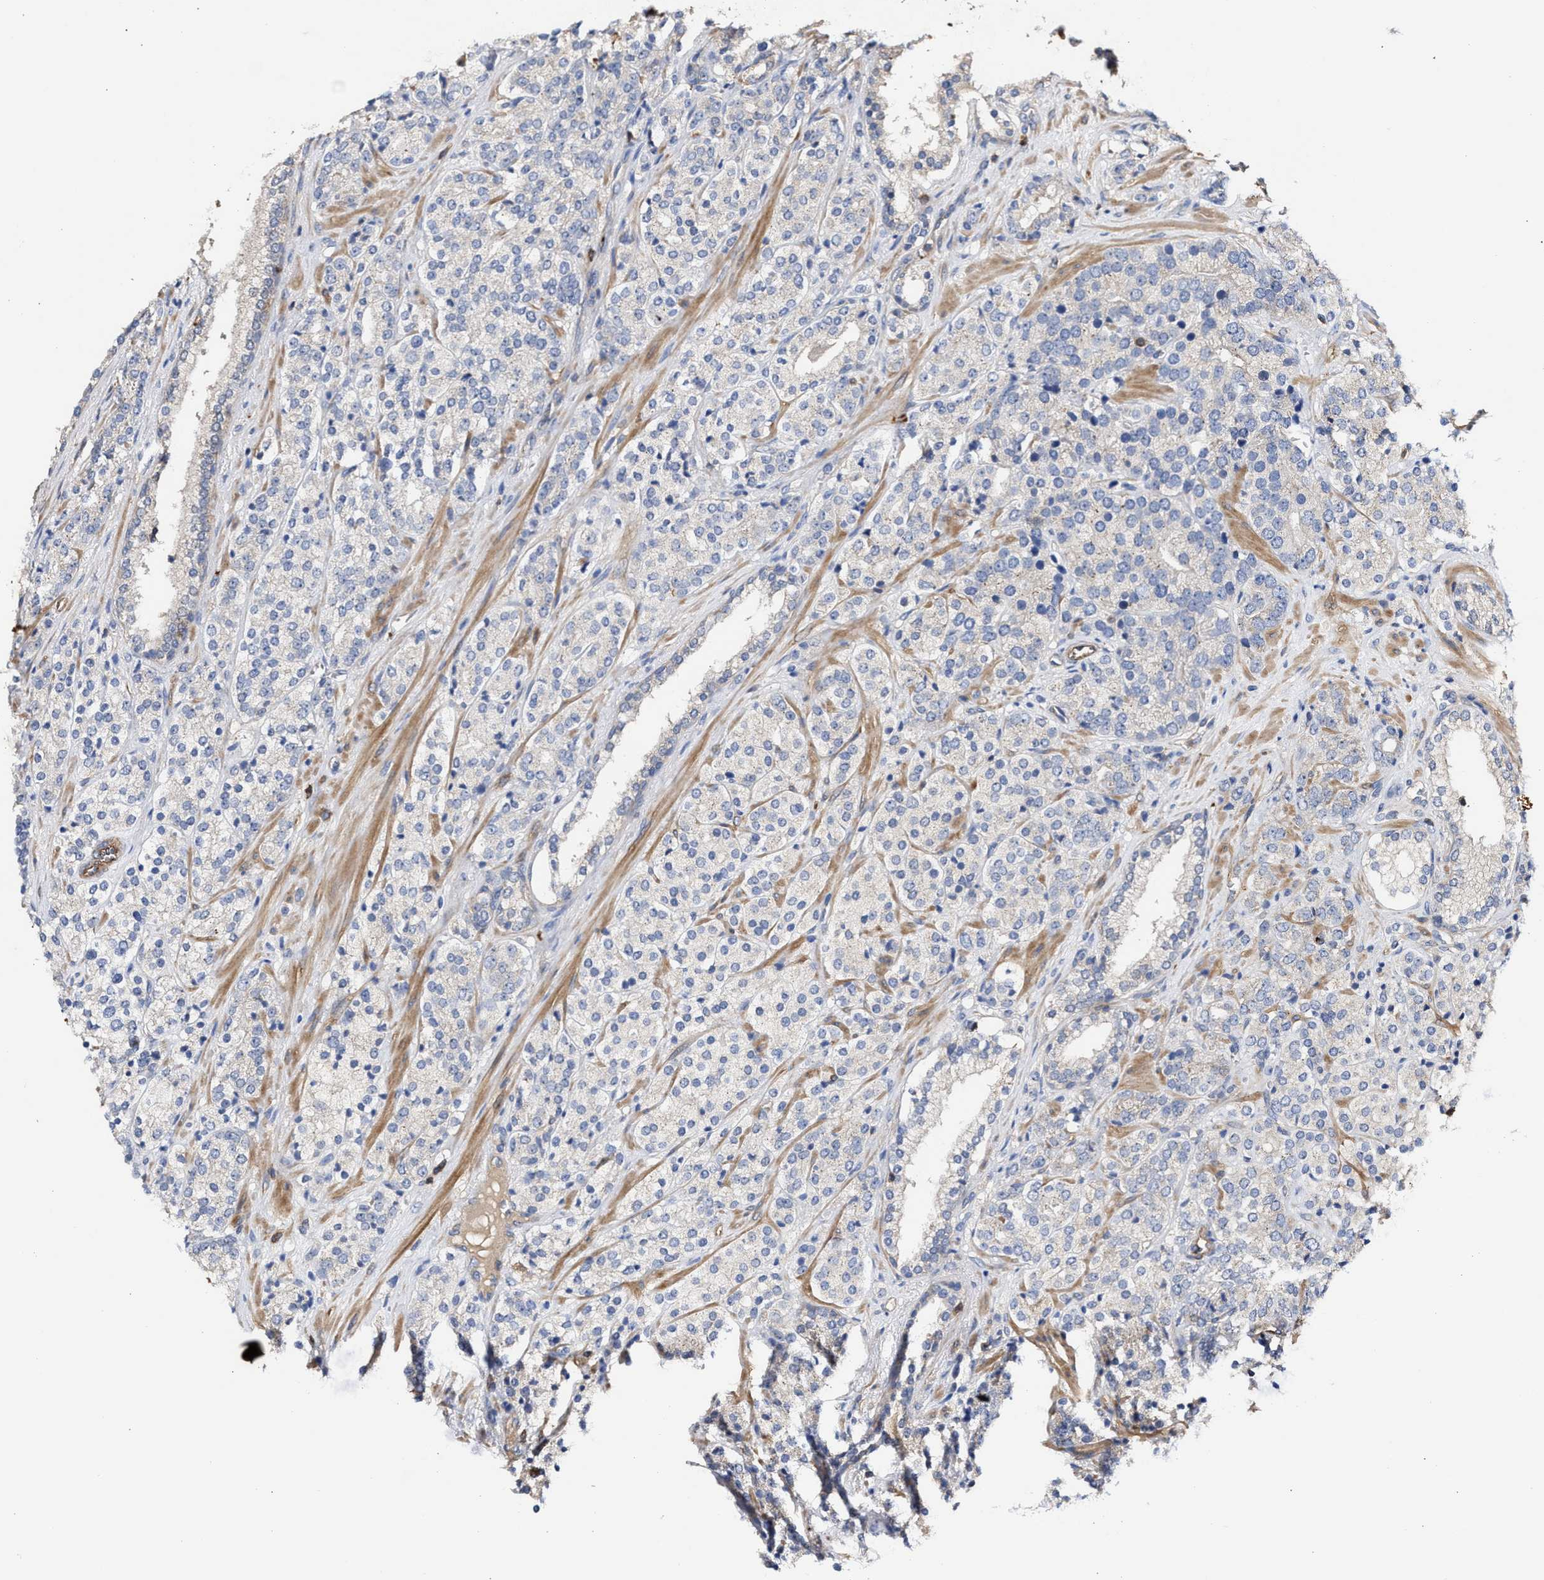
{"staining": {"intensity": "negative", "quantity": "none", "location": "none"}, "tissue": "prostate cancer", "cell_type": "Tumor cells", "image_type": "cancer", "snomed": [{"axis": "morphology", "description": "Adenocarcinoma, High grade"}, {"axis": "topography", "description": "Prostate"}], "caption": "This is an immunohistochemistry (IHC) histopathology image of prostate high-grade adenocarcinoma. There is no staining in tumor cells.", "gene": "HS3ST5", "patient": {"sex": "male", "age": 71}}